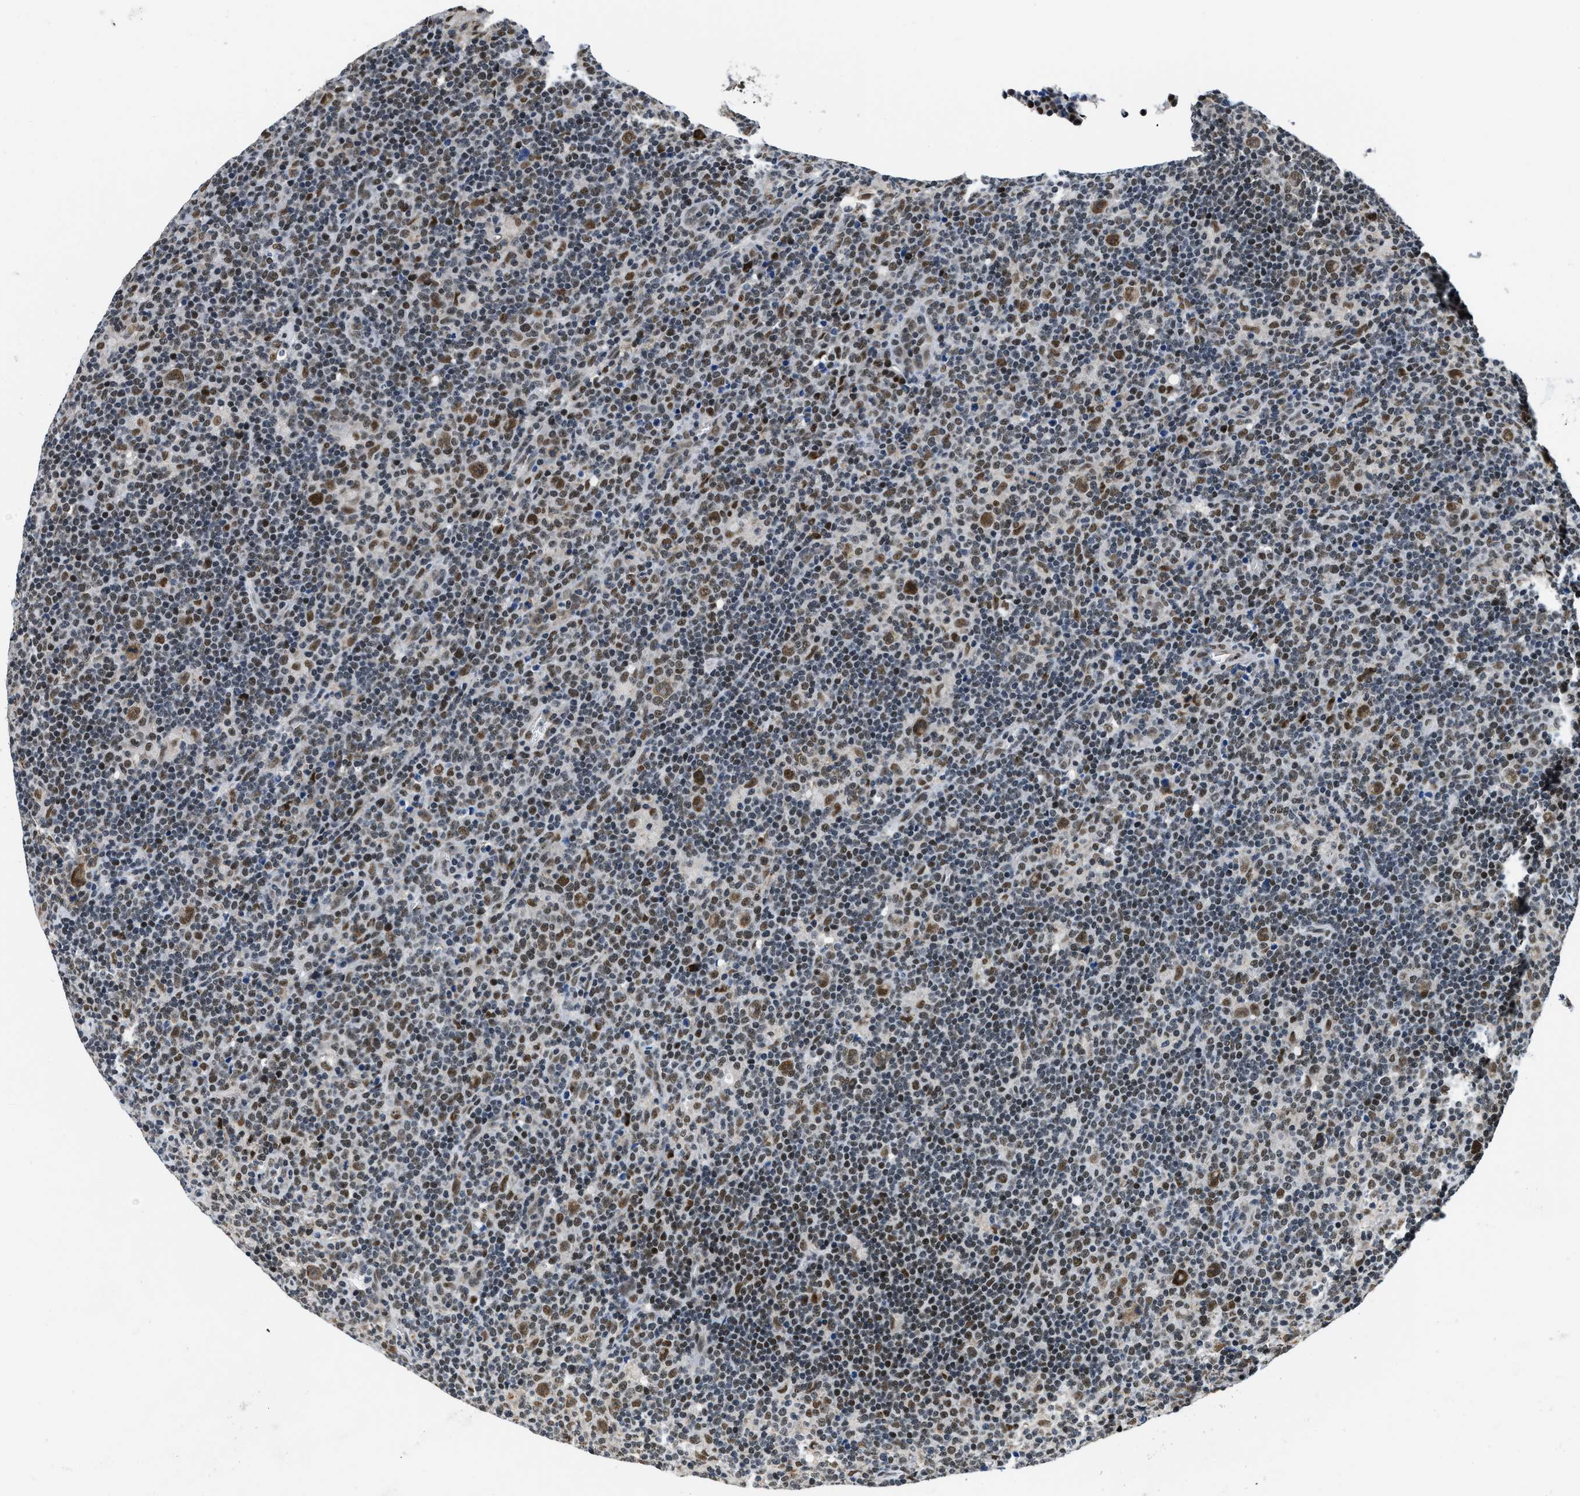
{"staining": {"intensity": "moderate", "quantity": ">75%", "location": "nuclear"}, "tissue": "lymphoma", "cell_type": "Tumor cells", "image_type": "cancer", "snomed": [{"axis": "morphology", "description": "Hodgkin's disease, NOS"}, {"axis": "topography", "description": "Lymph node"}], "caption": "Immunohistochemical staining of human Hodgkin's disease exhibits medium levels of moderate nuclear protein positivity in approximately >75% of tumor cells.", "gene": "KDM3B", "patient": {"sex": "female", "age": 57}}